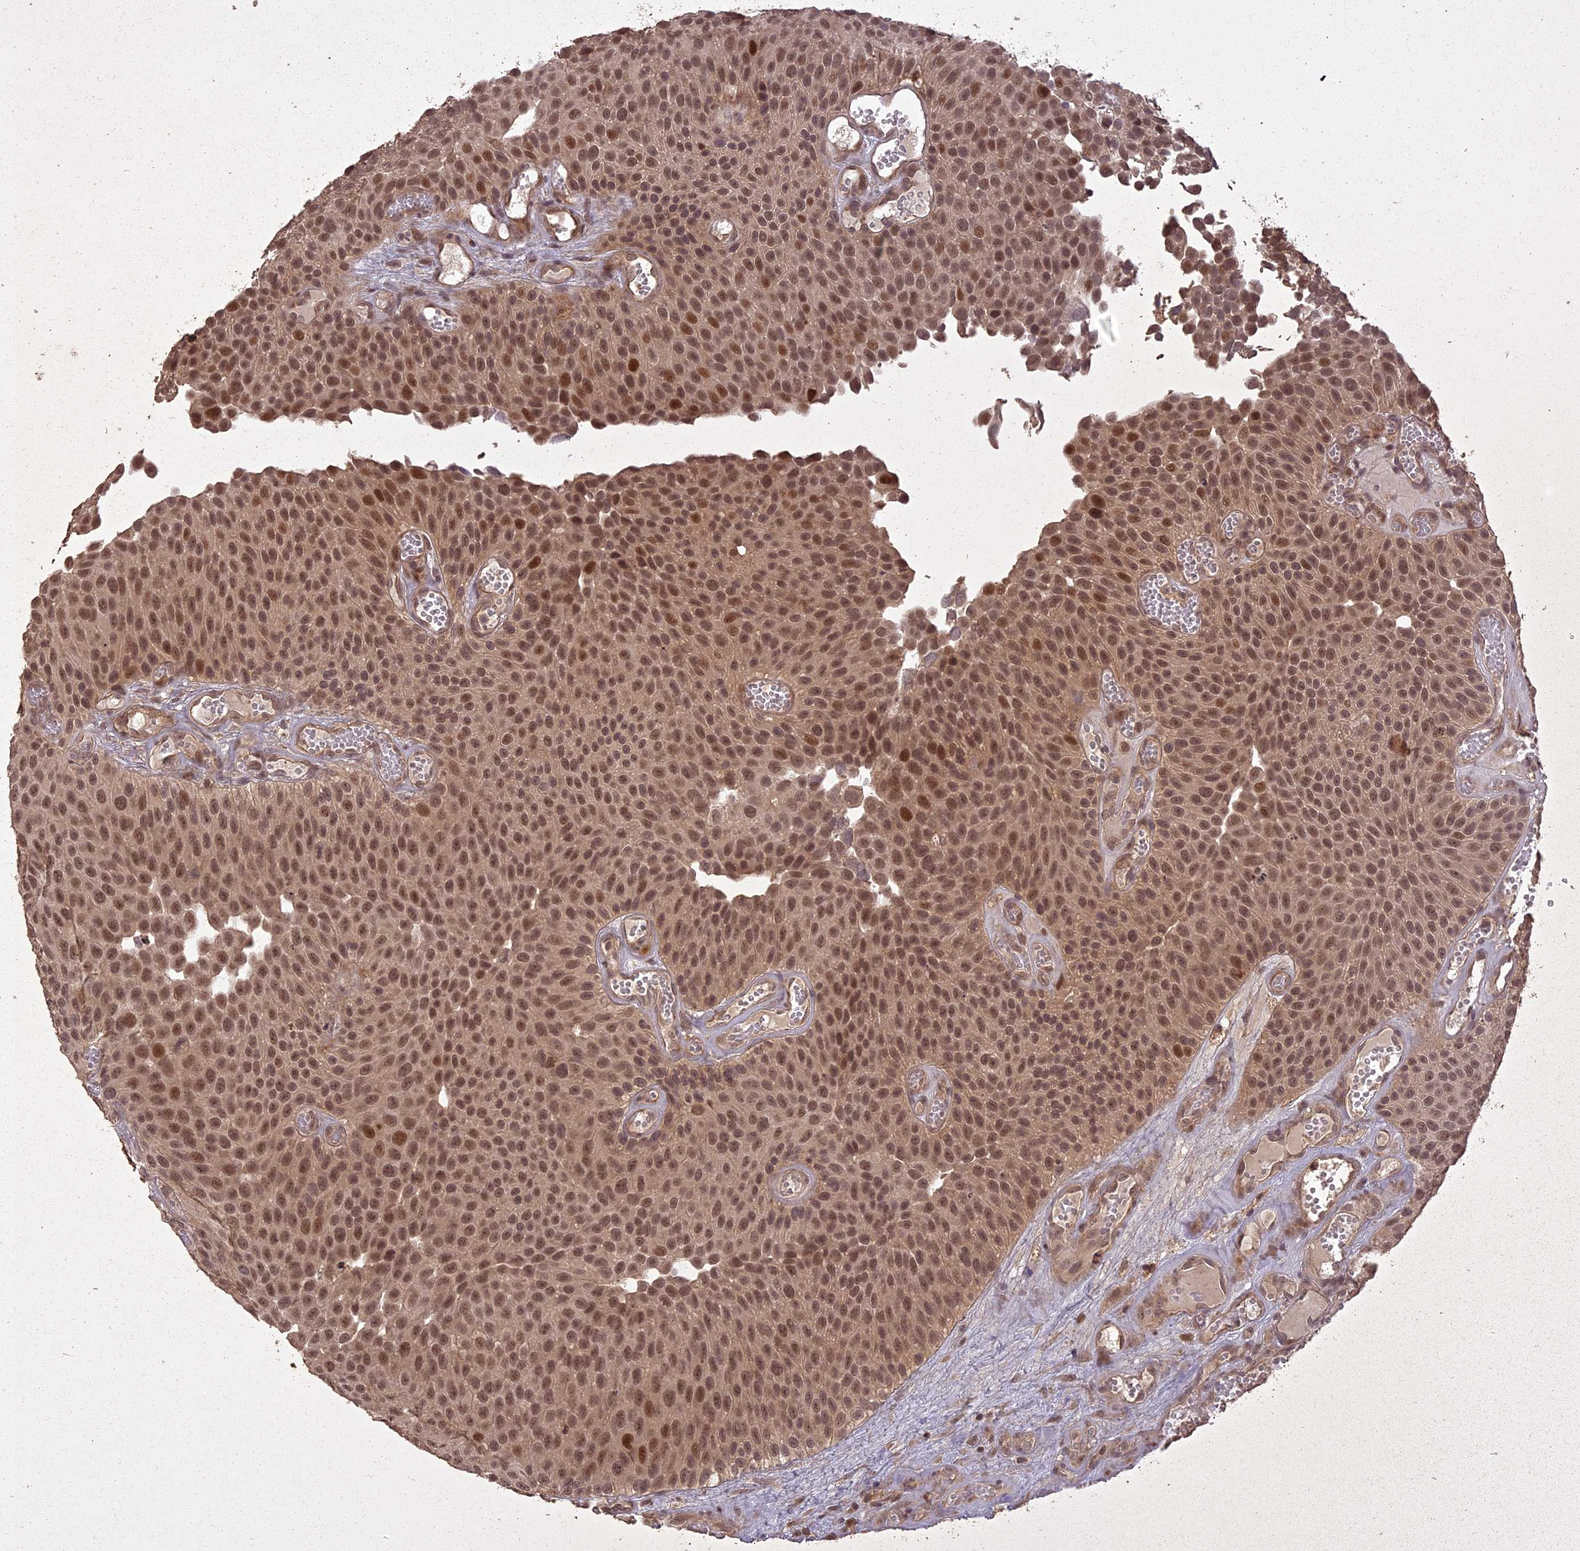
{"staining": {"intensity": "moderate", "quantity": ">75%", "location": "nuclear"}, "tissue": "urothelial cancer", "cell_type": "Tumor cells", "image_type": "cancer", "snomed": [{"axis": "morphology", "description": "Urothelial carcinoma, Low grade"}, {"axis": "topography", "description": "Urinary bladder"}], "caption": "An immunohistochemistry (IHC) micrograph of tumor tissue is shown. Protein staining in brown shows moderate nuclear positivity in urothelial carcinoma (low-grade) within tumor cells.", "gene": "LIN37", "patient": {"sex": "male", "age": 89}}